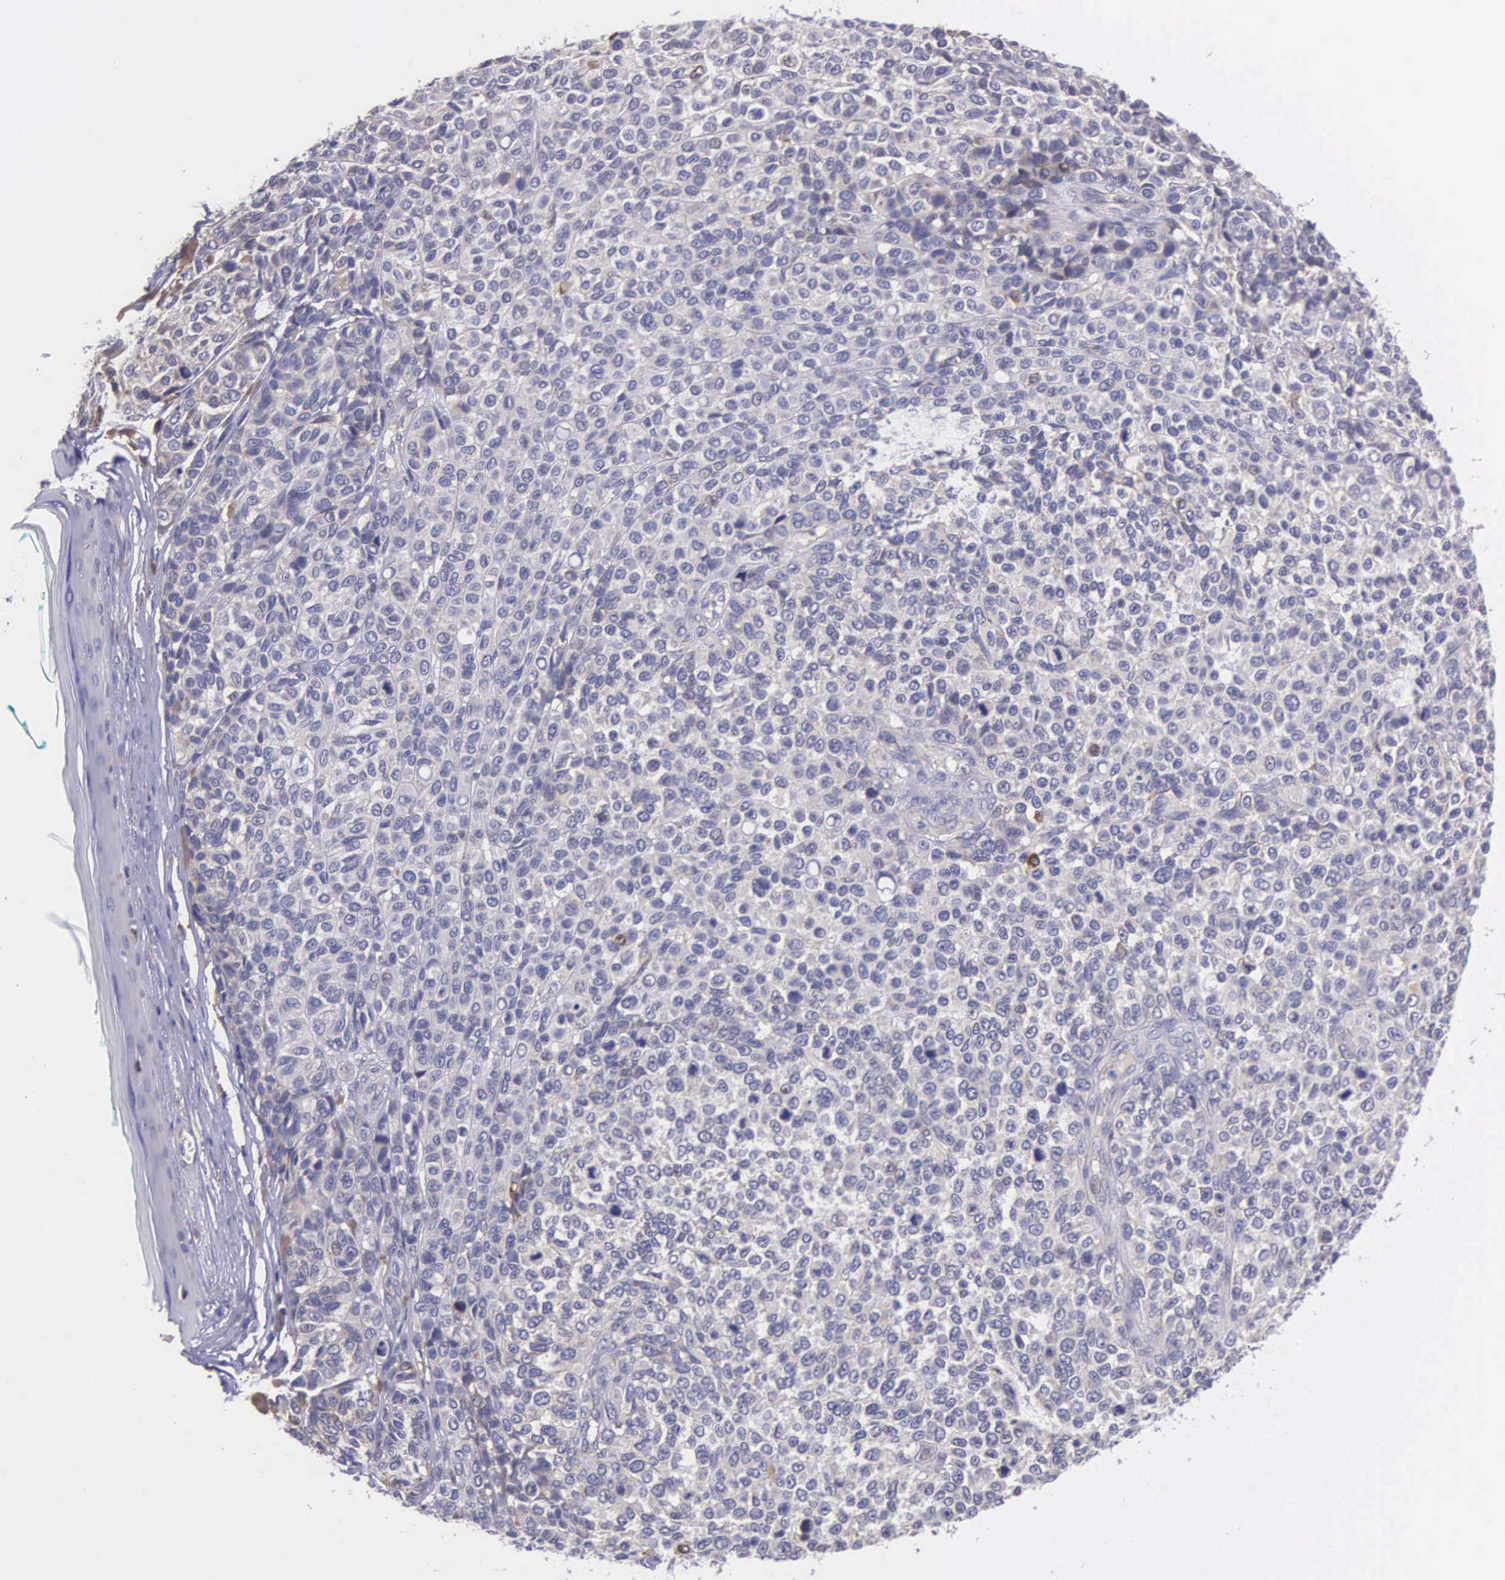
{"staining": {"intensity": "weak", "quantity": "<25%", "location": "cytoplasmic/membranous"}, "tissue": "melanoma", "cell_type": "Tumor cells", "image_type": "cancer", "snomed": [{"axis": "morphology", "description": "Malignant melanoma, NOS"}, {"axis": "topography", "description": "Skin"}], "caption": "A histopathology image of human melanoma is negative for staining in tumor cells.", "gene": "ZC3H12B", "patient": {"sex": "female", "age": 85}}